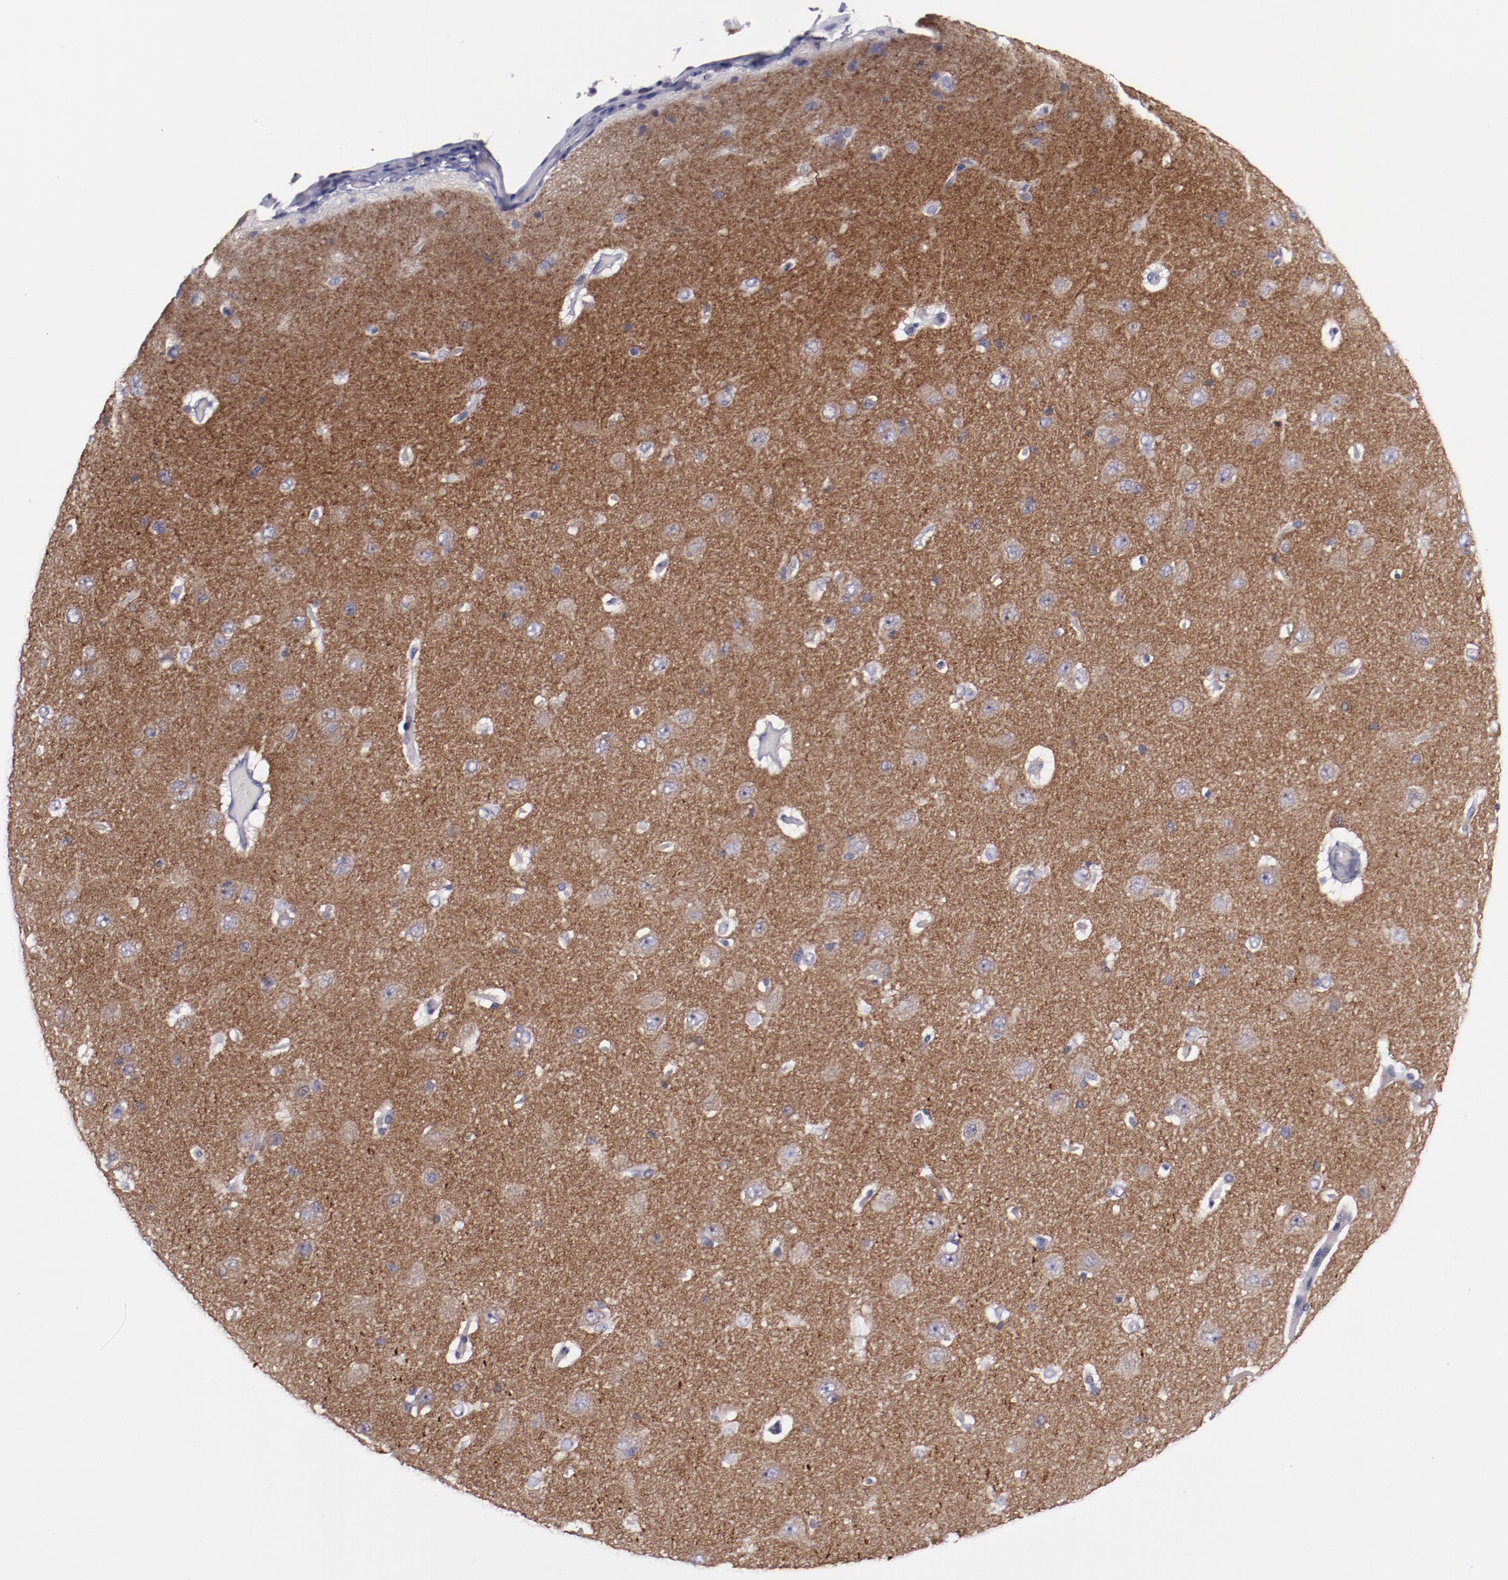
{"staining": {"intensity": "negative", "quantity": "none", "location": "none"}, "tissue": "cerebral cortex", "cell_type": "Endothelial cells", "image_type": "normal", "snomed": [{"axis": "morphology", "description": "Normal tissue, NOS"}, {"axis": "topography", "description": "Cerebral cortex"}], "caption": "Immunohistochemistry (IHC) of unremarkable human cerebral cortex exhibits no expression in endothelial cells.", "gene": "NRXN3", "patient": {"sex": "female", "age": 45}}